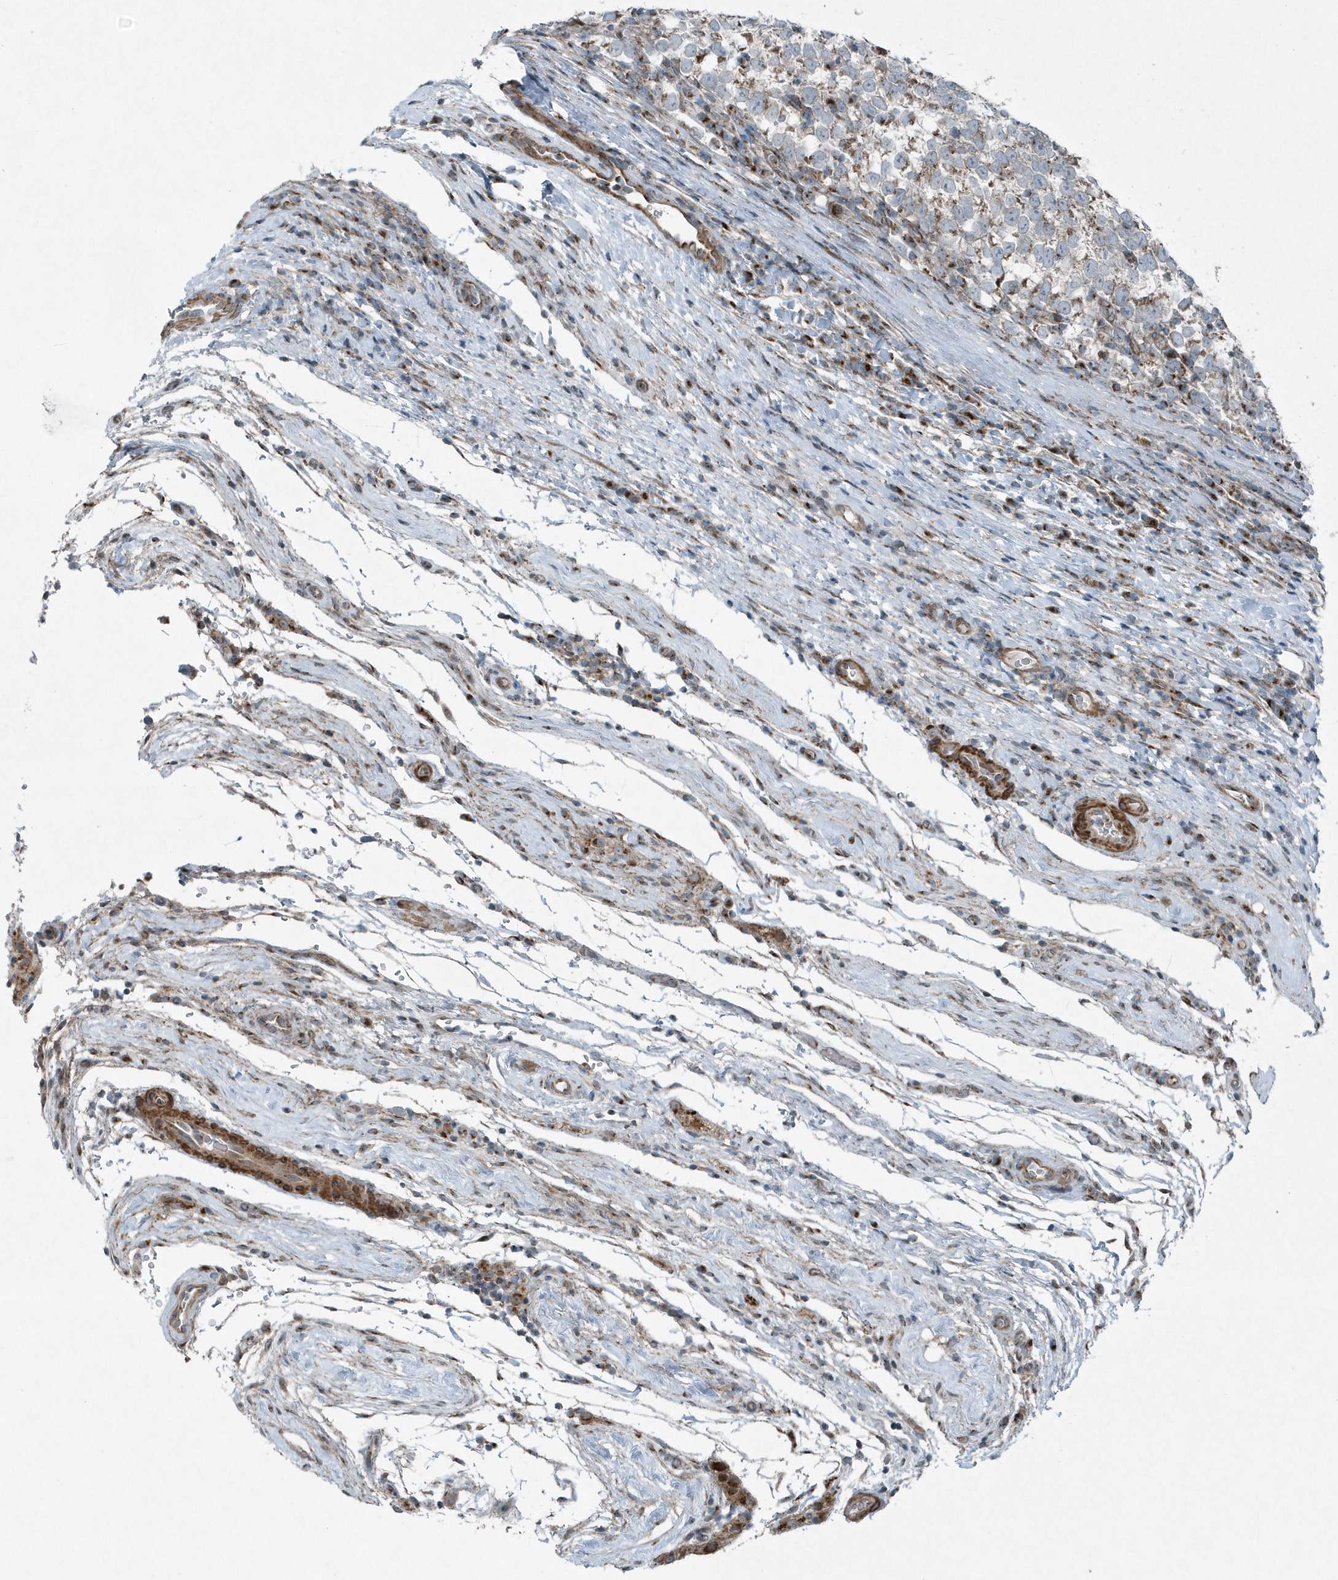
{"staining": {"intensity": "weak", "quantity": "25%-75%", "location": "cytoplasmic/membranous"}, "tissue": "testis cancer", "cell_type": "Tumor cells", "image_type": "cancer", "snomed": [{"axis": "morphology", "description": "Normal tissue, NOS"}, {"axis": "morphology", "description": "Seminoma, NOS"}, {"axis": "topography", "description": "Testis"}], "caption": "Human seminoma (testis) stained for a protein (brown) demonstrates weak cytoplasmic/membranous positive staining in approximately 25%-75% of tumor cells.", "gene": "GCC2", "patient": {"sex": "male", "age": 43}}